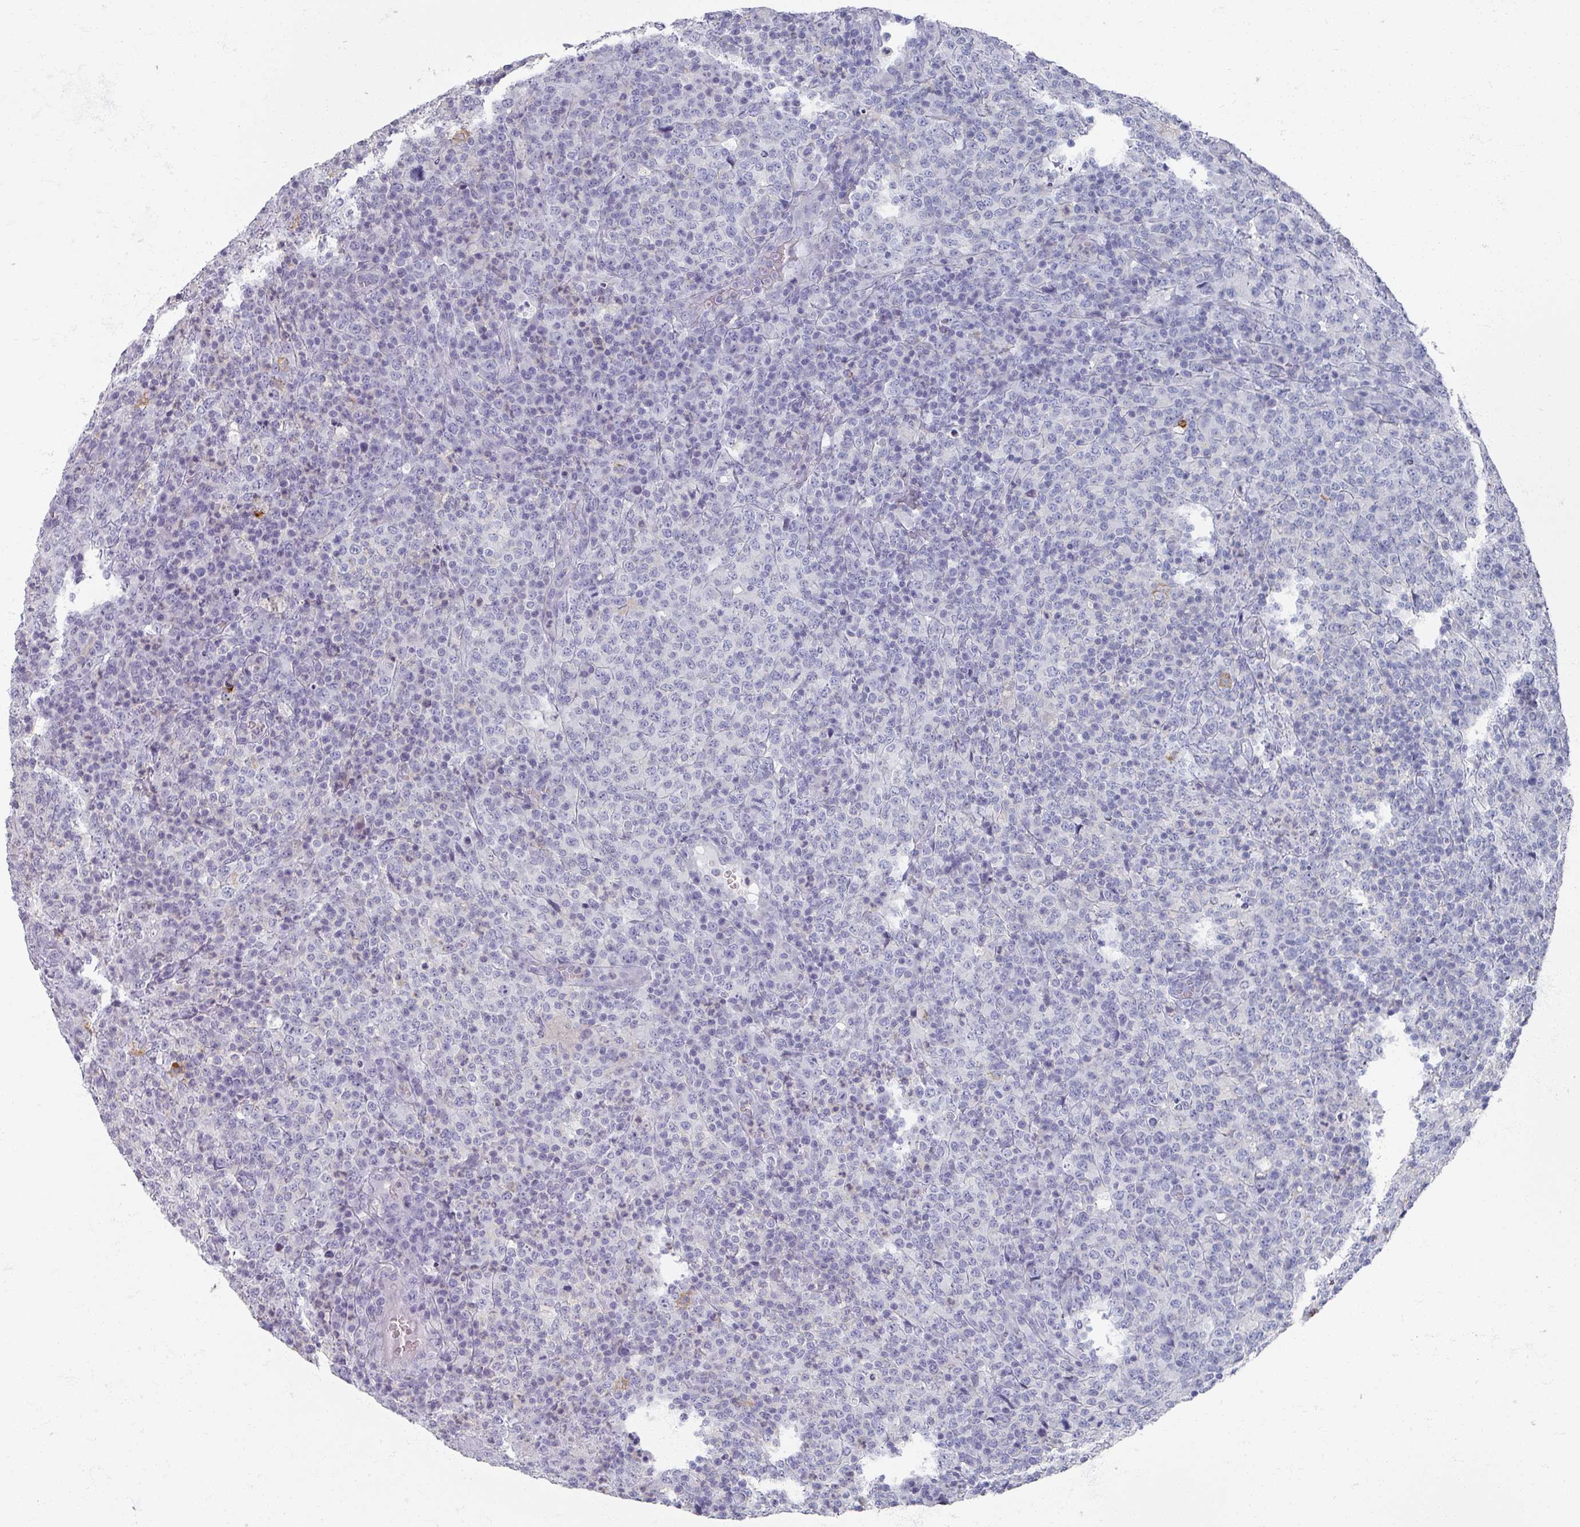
{"staining": {"intensity": "negative", "quantity": "none", "location": "none"}, "tissue": "lymphoma", "cell_type": "Tumor cells", "image_type": "cancer", "snomed": [{"axis": "morphology", "description": "Malignant lymphoma, non-Hodgkin's type, High grade"}, {"axis": "topography", "description": "Lymph node"}], "caption": "DAB (3,3'-diaminobenzidine) immunohistochemical staining of lymphoma reveals no significant expression in tumor cells. (DAB (3,3'-diaminobenzidine) immunohistochemistry visualized using brightfield microscopy, high magnification).", "gene": "OMG", "patient": {"sex": "male", "age": 54}}